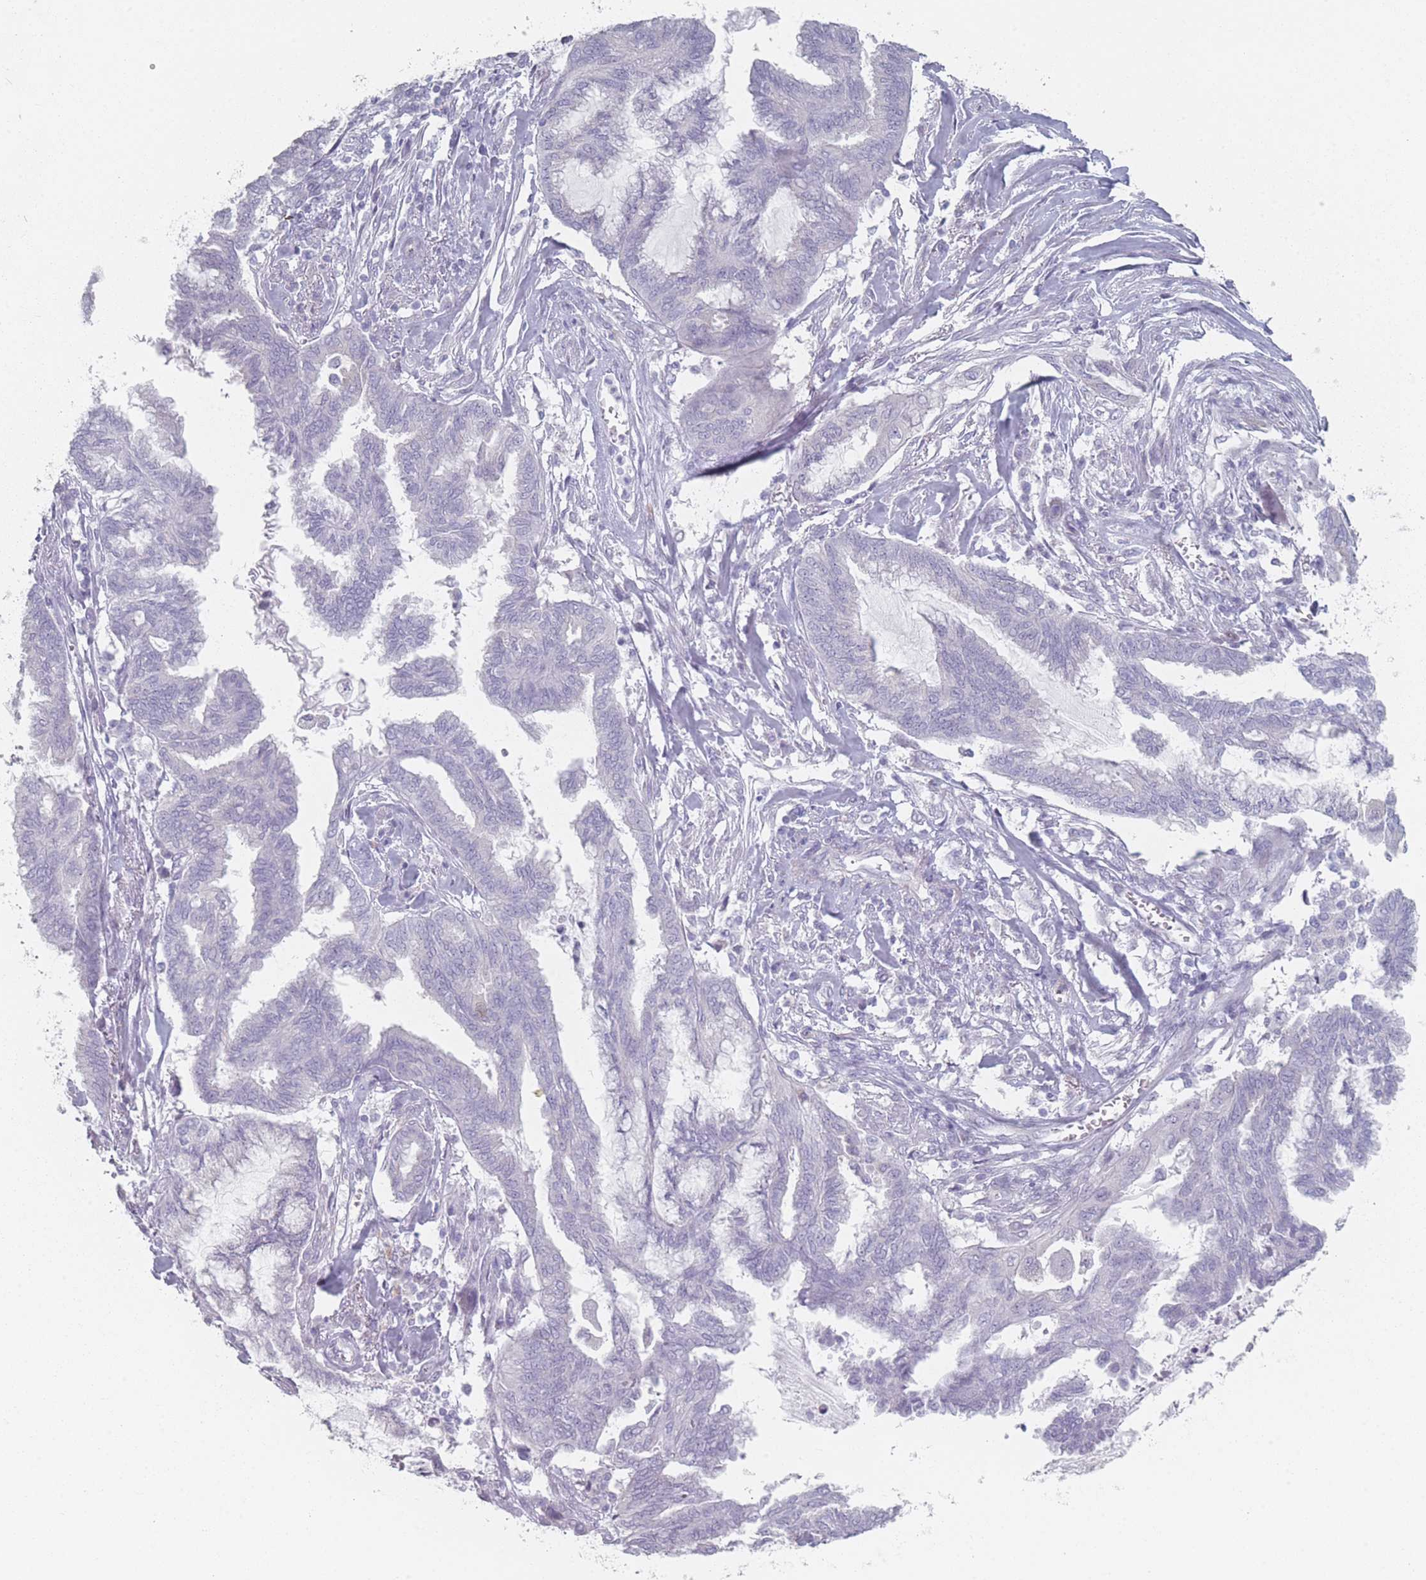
{"staining": {"intensity": "negative", "quantity": "none", "location": "none"}, "tissue": "endometrial cancer", "cell_type": "Tumor cells", "image_type": "cancer", "snomed": [{"axis": "morphology", "description": "Adenocarcinoma, NOS"}, {"axis": "topography", "description": "Endometrium"}], "caption": "The image demonstrates no significant expression in tumor cells of endometrial cancer (adenocarcinoma).", "gene": "RNF4", "patient": {"sex": "female", "age": 86}}